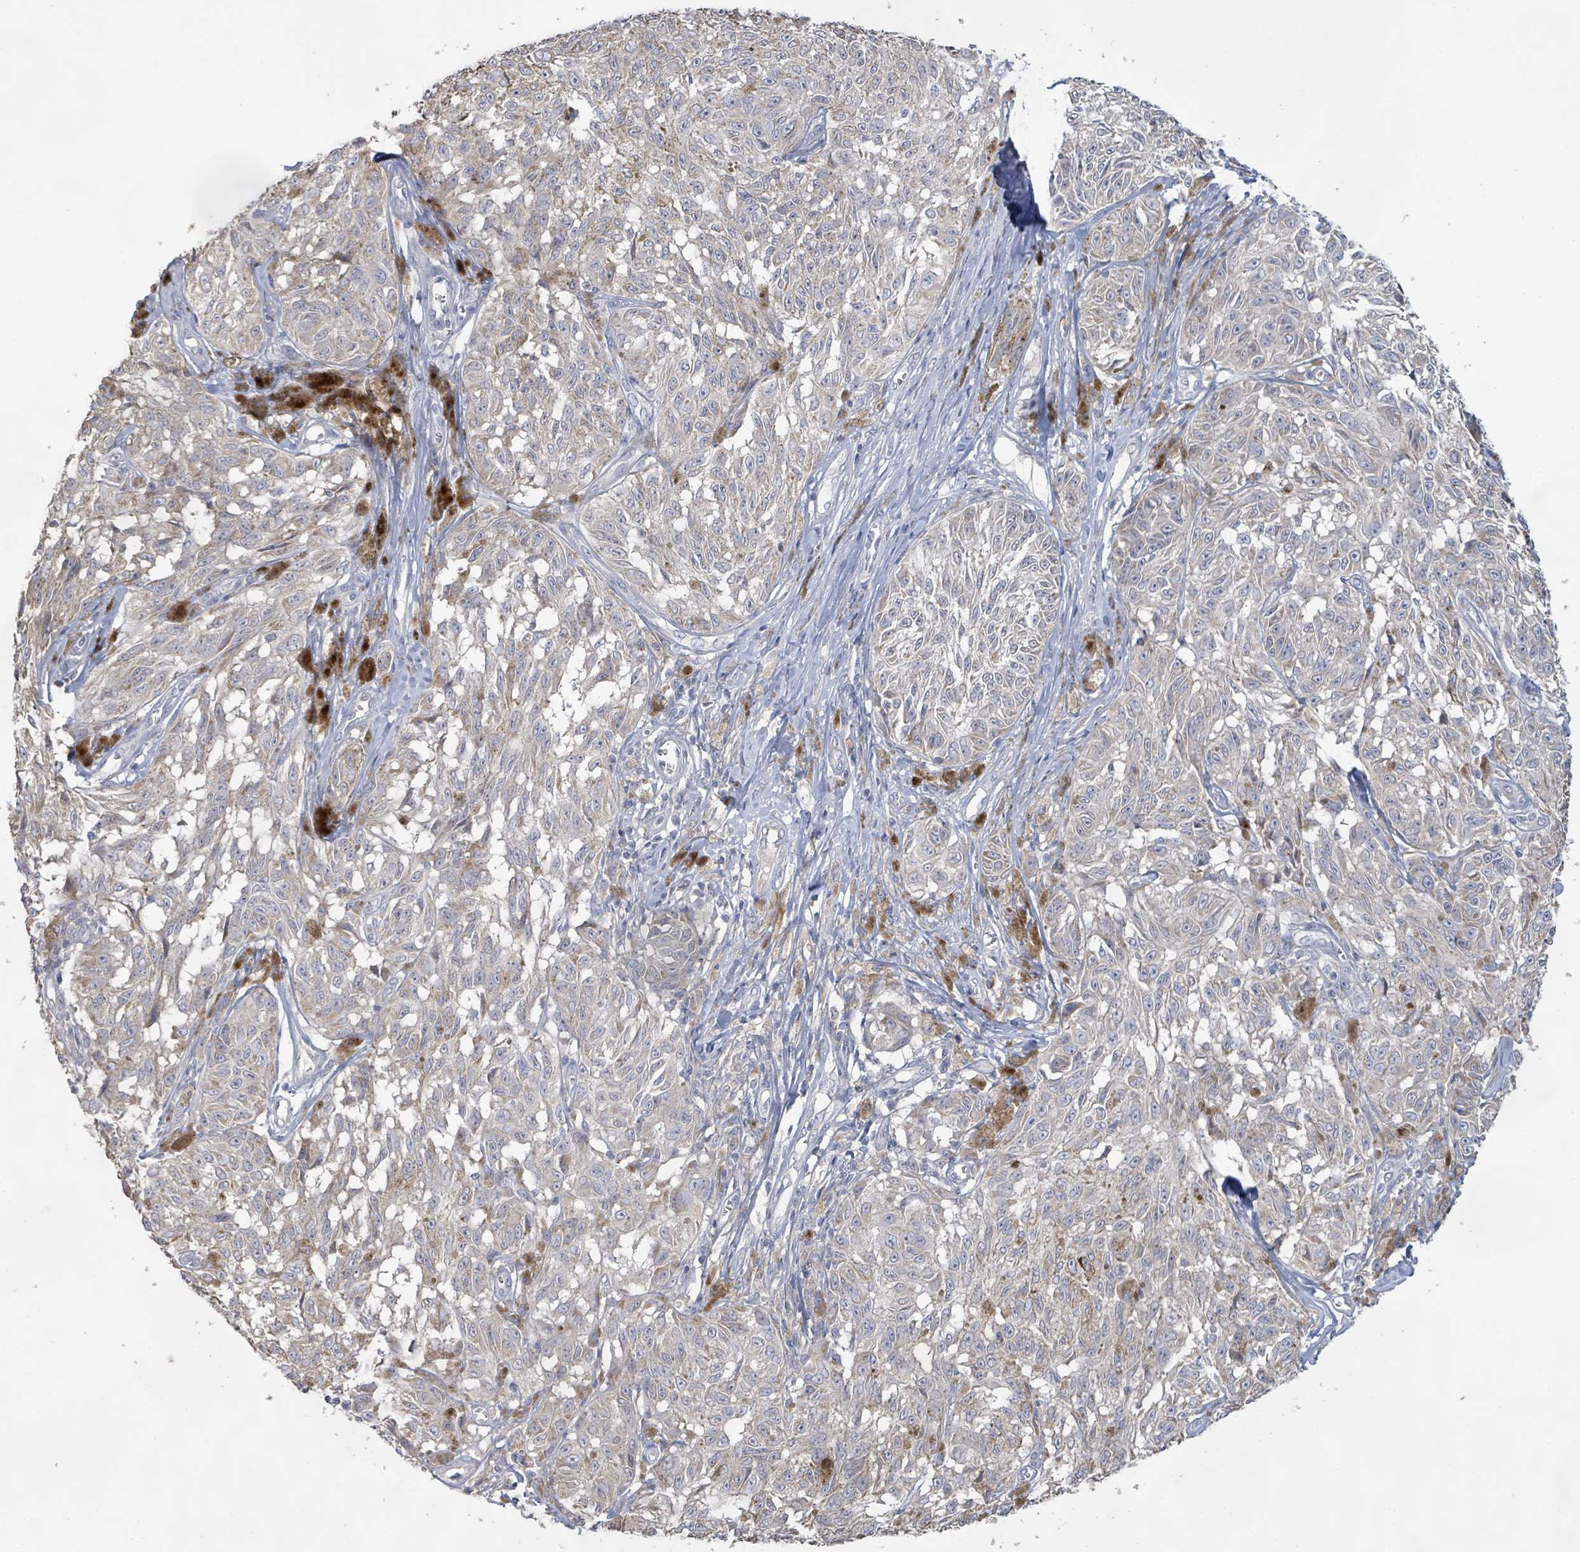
{"staining": {"intensity": "negative", "quantity": "none", "location": "none"}, "tissue": "melanoma", "cell_type": "Tumor cells", "image_type": "cancer", "snomed": [{"axis": "morphology", "description": "Malignant melanoma, NOS"}, {"axis": "topography", "description": "Skin"}], "caption": "A photomicrograph of melanoma stained for a protein shows no brown staining in tumor cells.", "gene": "KCNS2", "patient": {"sex": "male", "age": 68}}